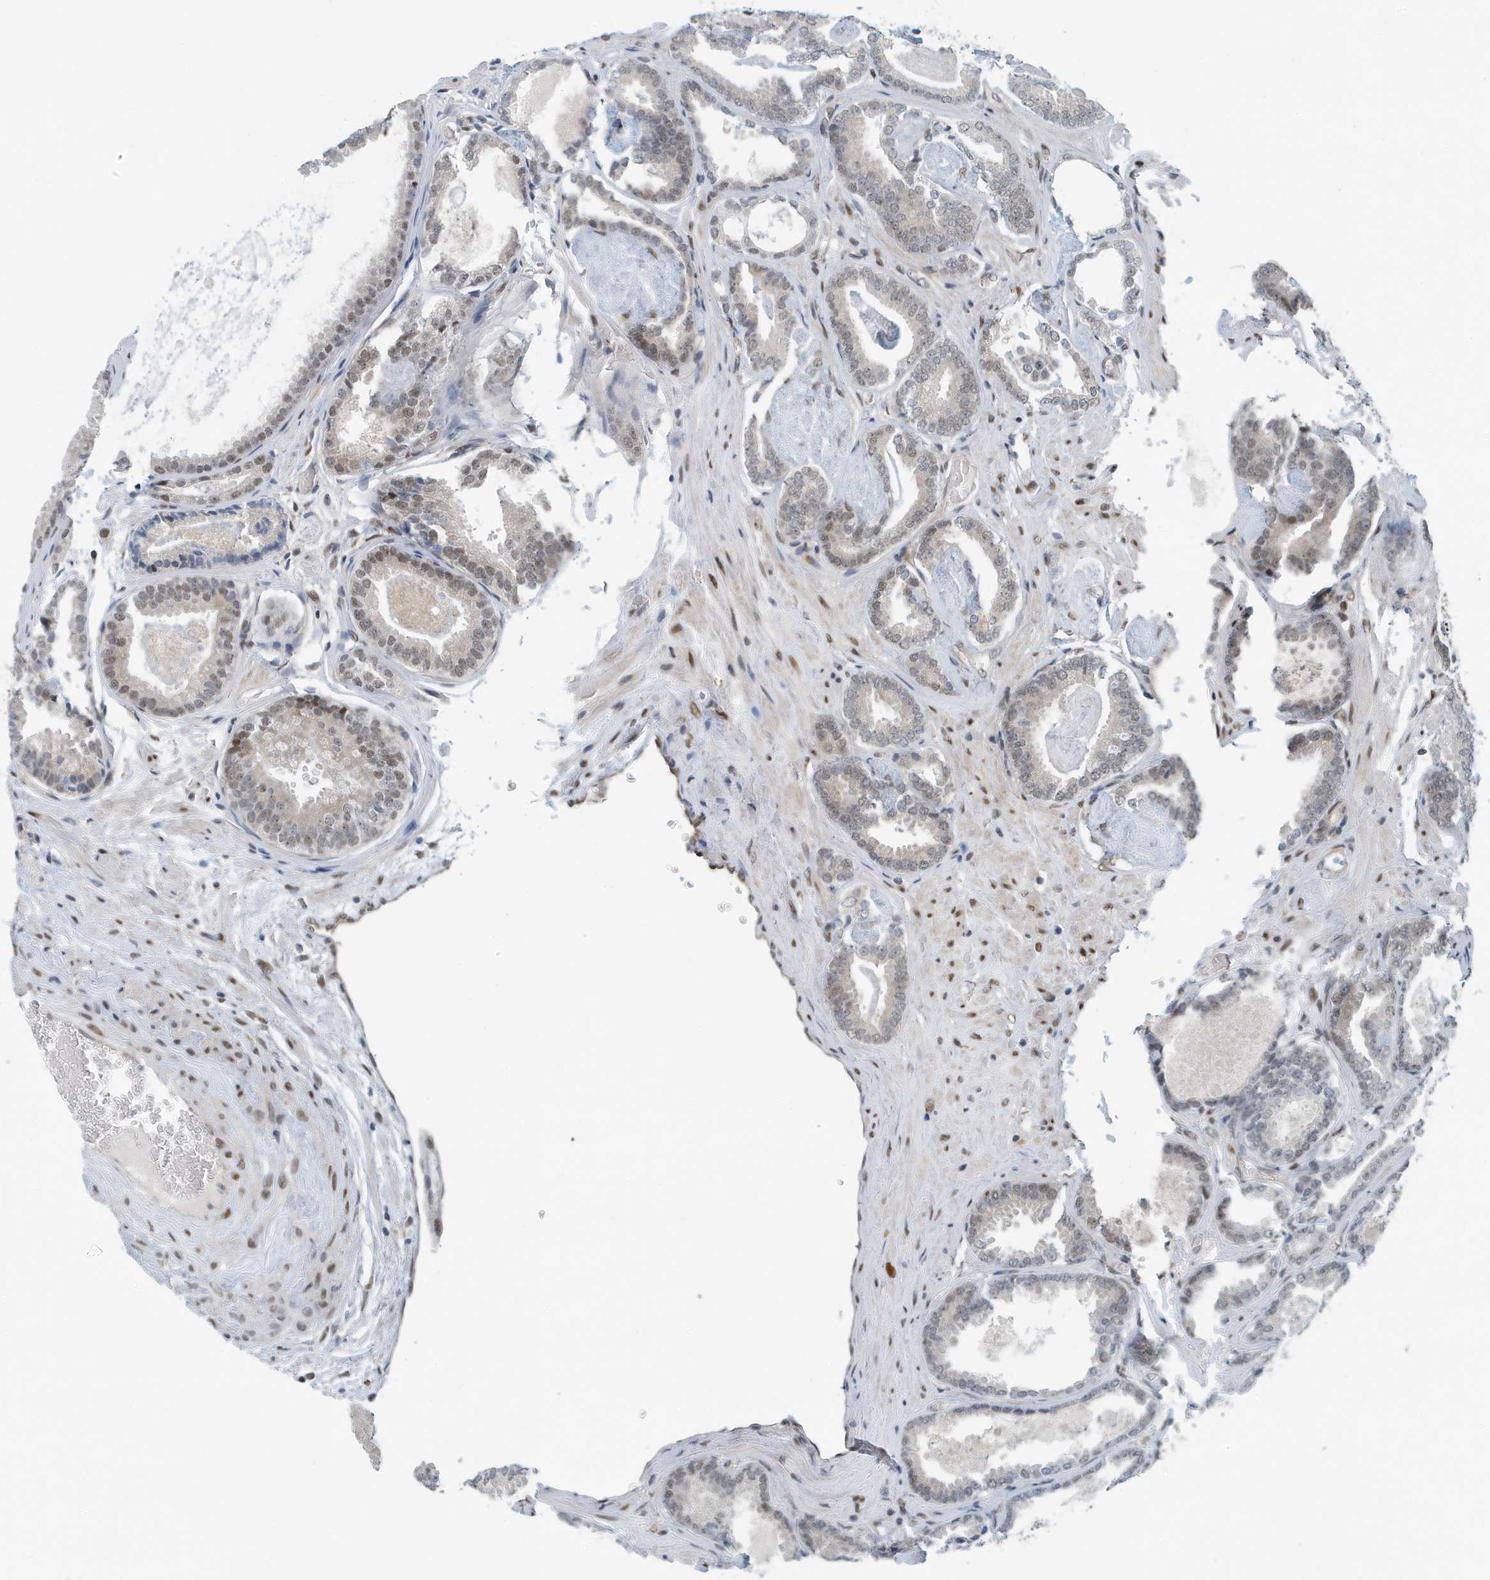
{"staining": {"intensity": "weak", "quantity": "<25%", "location": "nuclear"}, "tissue": "prostate cancer", "cell_type": "Tumor cells", "image_type": "cancer", "snomed": [{"axis": "morphology", "description": "Adenocarcinoma, Low grade"}, {"axis": "topography", "description": "Prostate"}], "caption": "High magnification brightfield microscopy of prostate low-grade adenocarcinoma stained with DAB (brown) and counterstained with hematoxylin (blue): tumor cells show no significant expression.", "gene": "KIF15", "patient": {"sex": "male", "age": 71}}